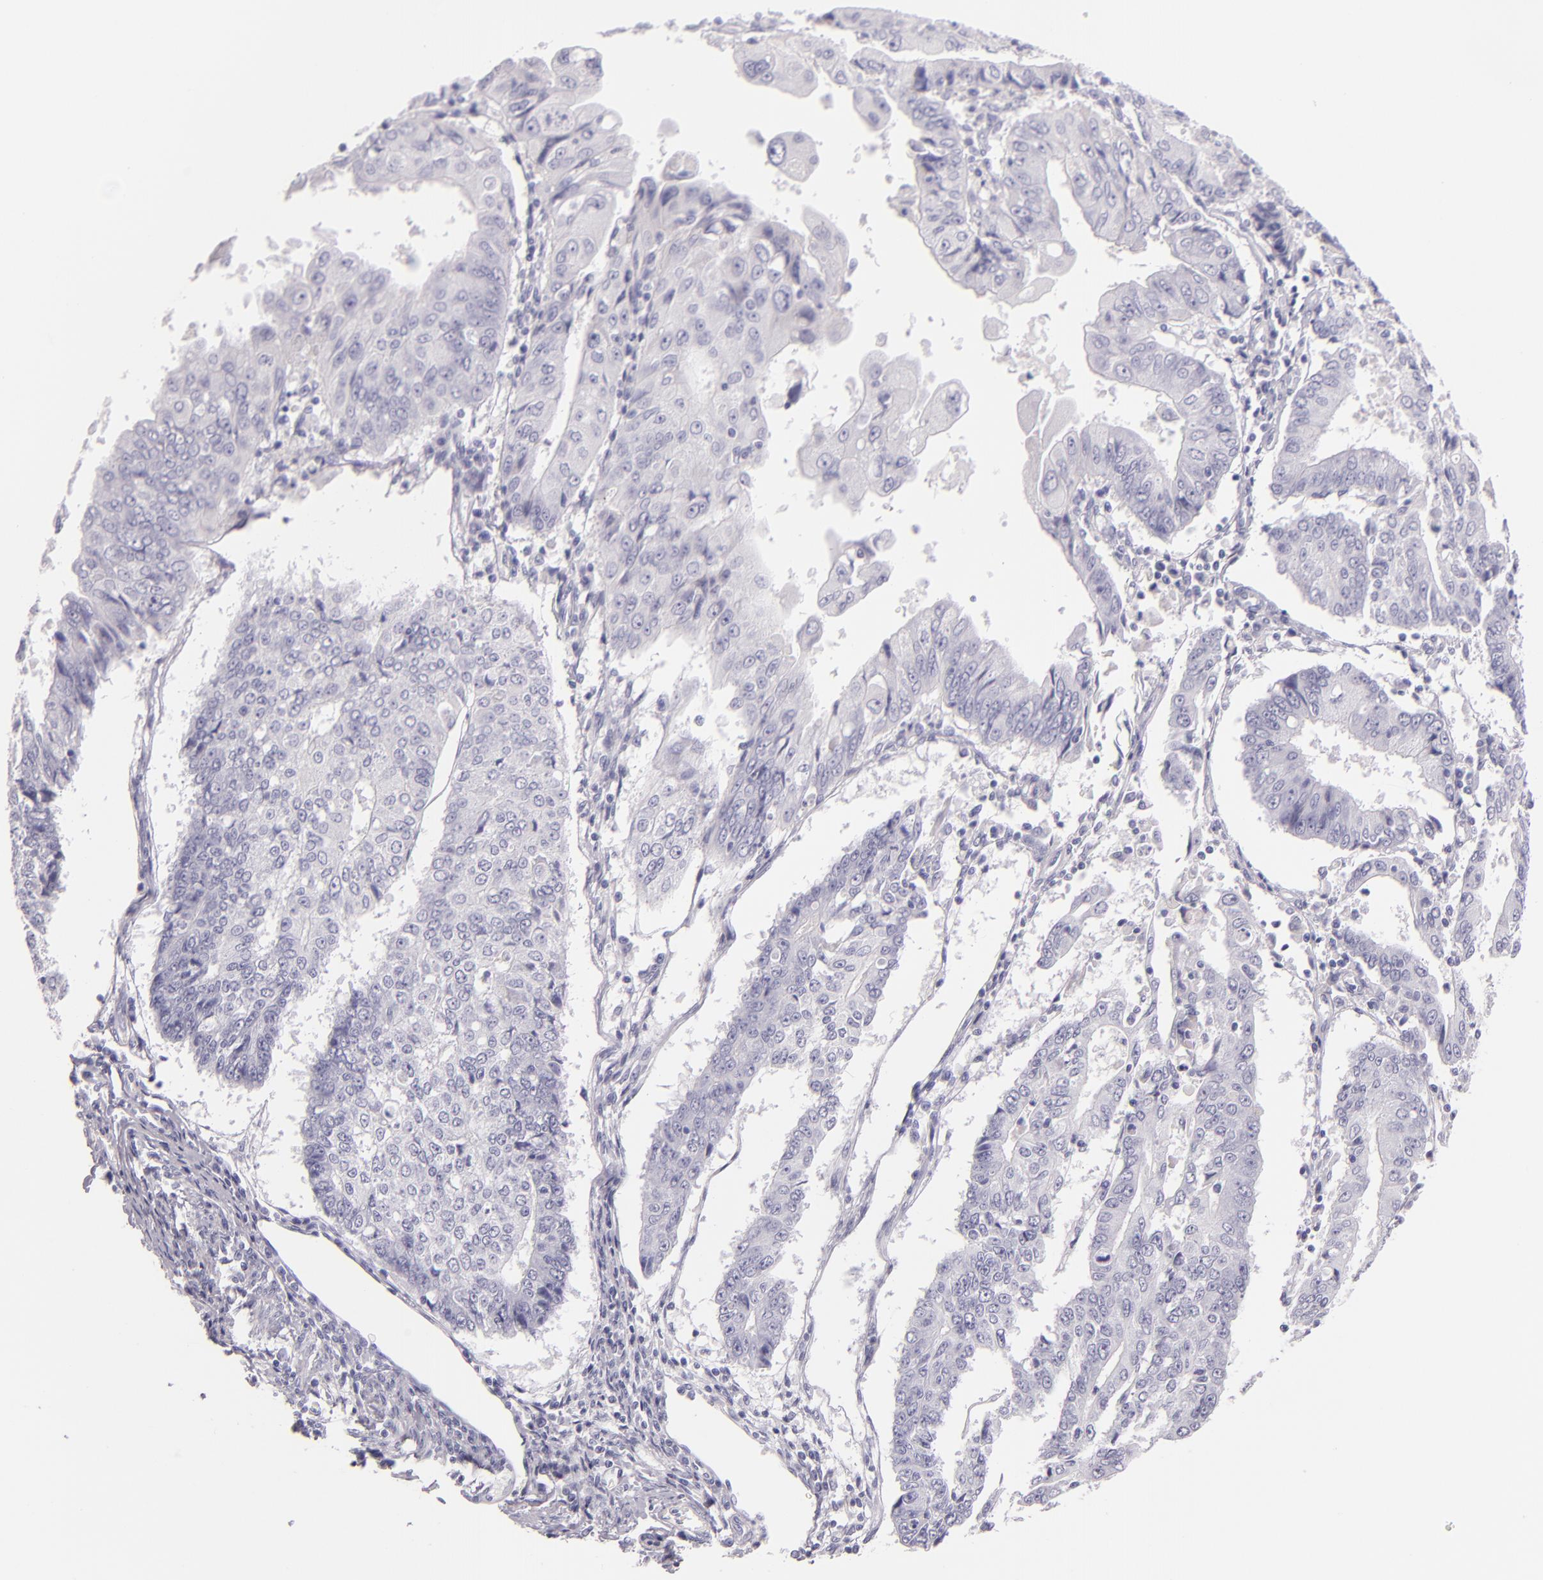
{"staining": {"intensity": "negative", "quantity": "none", "location": "none"}, "tissue": "endometrial cancer", "cell_type": "Tumor cells", "image_type": "cancer", "snomed": [{"axis": "morphology", "description": "Adenocarcinoma, NOS"}, {"axis": "topography", "description": "Endometrium"}], "caption": "Immunohistochemistry (IHC) of human adenocarcinoma (endometrial) shows no staining in tumor cells.", "gene": "INA", "patient": {"sex": "female", "age": 75}}